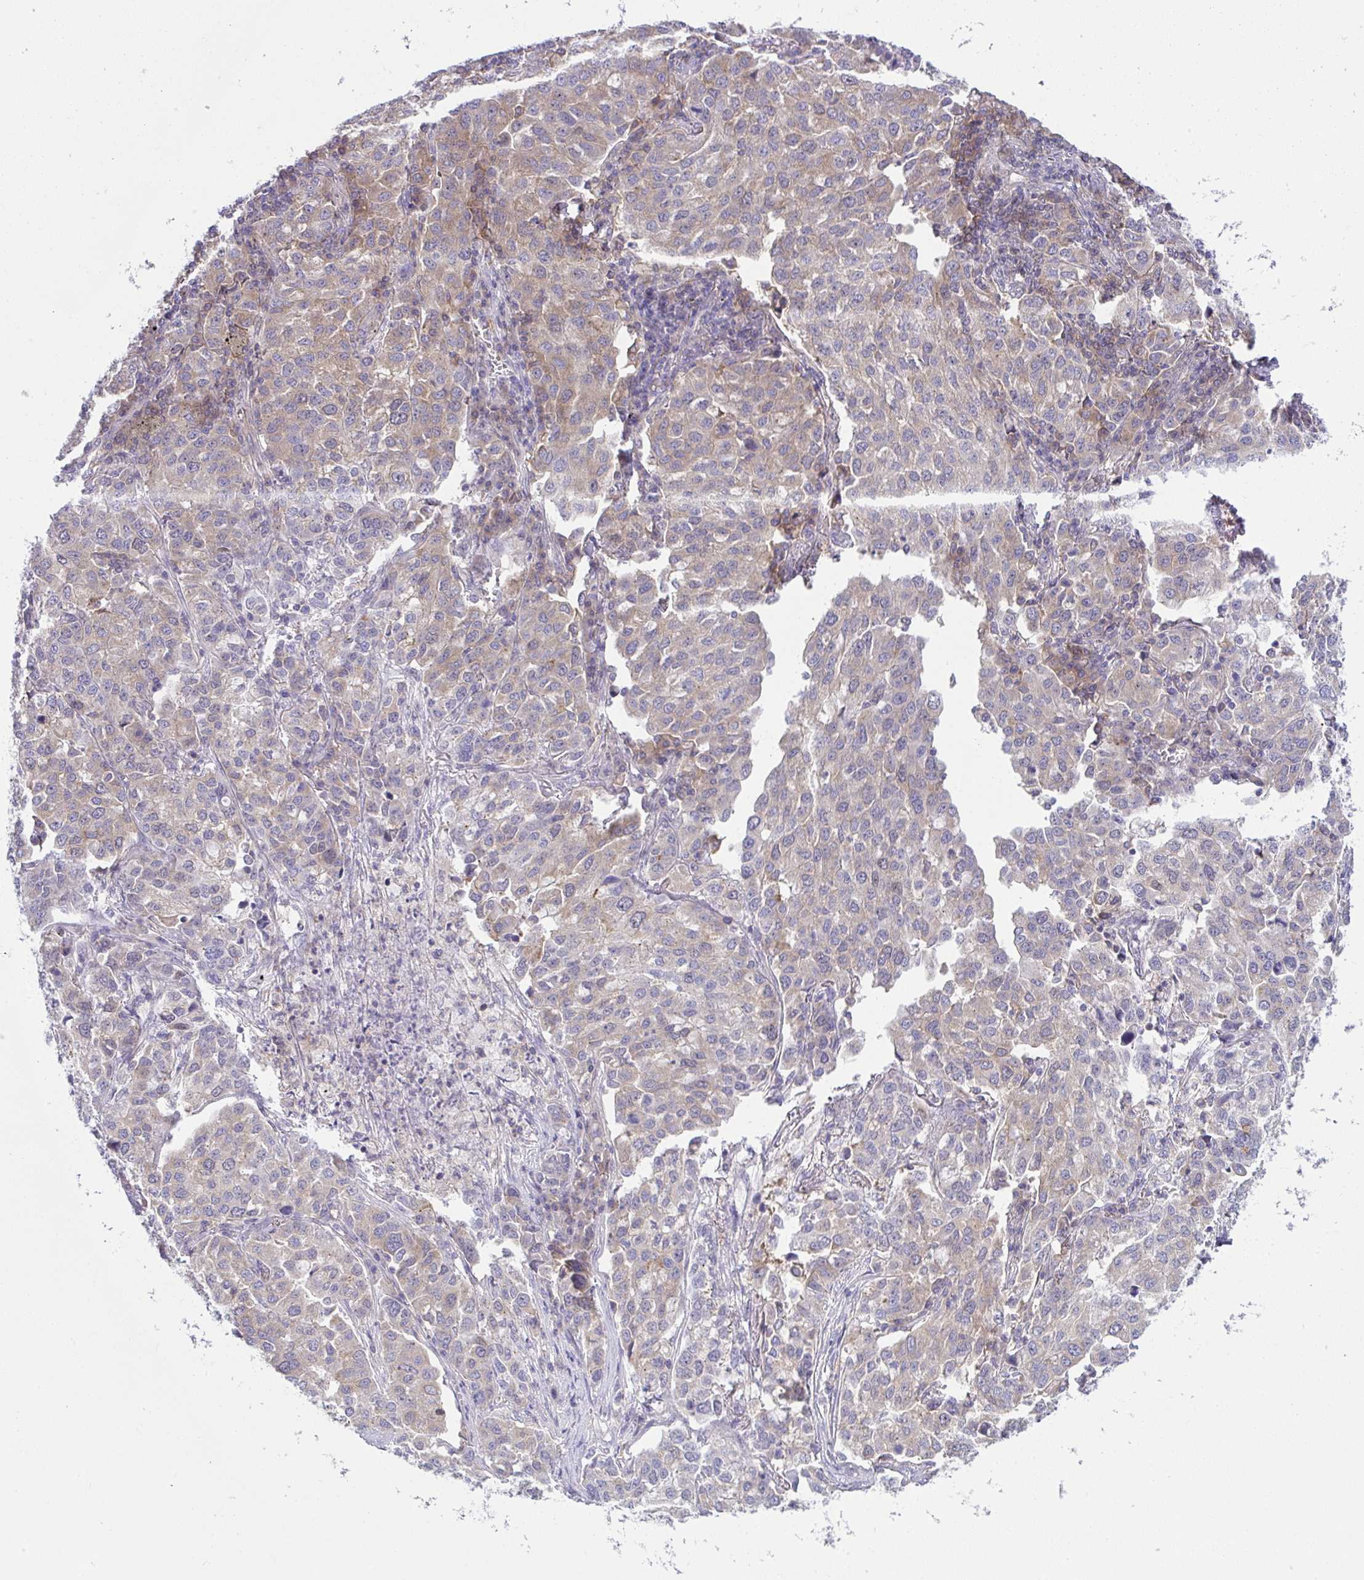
{"staining": {"intensity": "moderate", "quantity": "25%-75%", "location": "cytoplasmic/membranous"}, "tissue": "lung cancer", "cell_type": "Tumor cells", "image_type": "cancer", "snomed": [{"axis": "morphology", "description": "Adenocarcinoma, NOS"}, {"axis": "morphology", "description": "Adenocarcinoma, metastatic, NOS"}, {"axis": "topography", "description": "Lymph node"}, {"axis": "topography", "description": "Lung"}], "caption": "About 25%-75% of tumor cells in human lung adenocarcinoma demonstrate moderate cytoplasmic/membranous protein expression as visualized by brown immunohistochemical staining.", "gene": "ALDH16A1", "patient": {"sex": "female", "age": 65}}